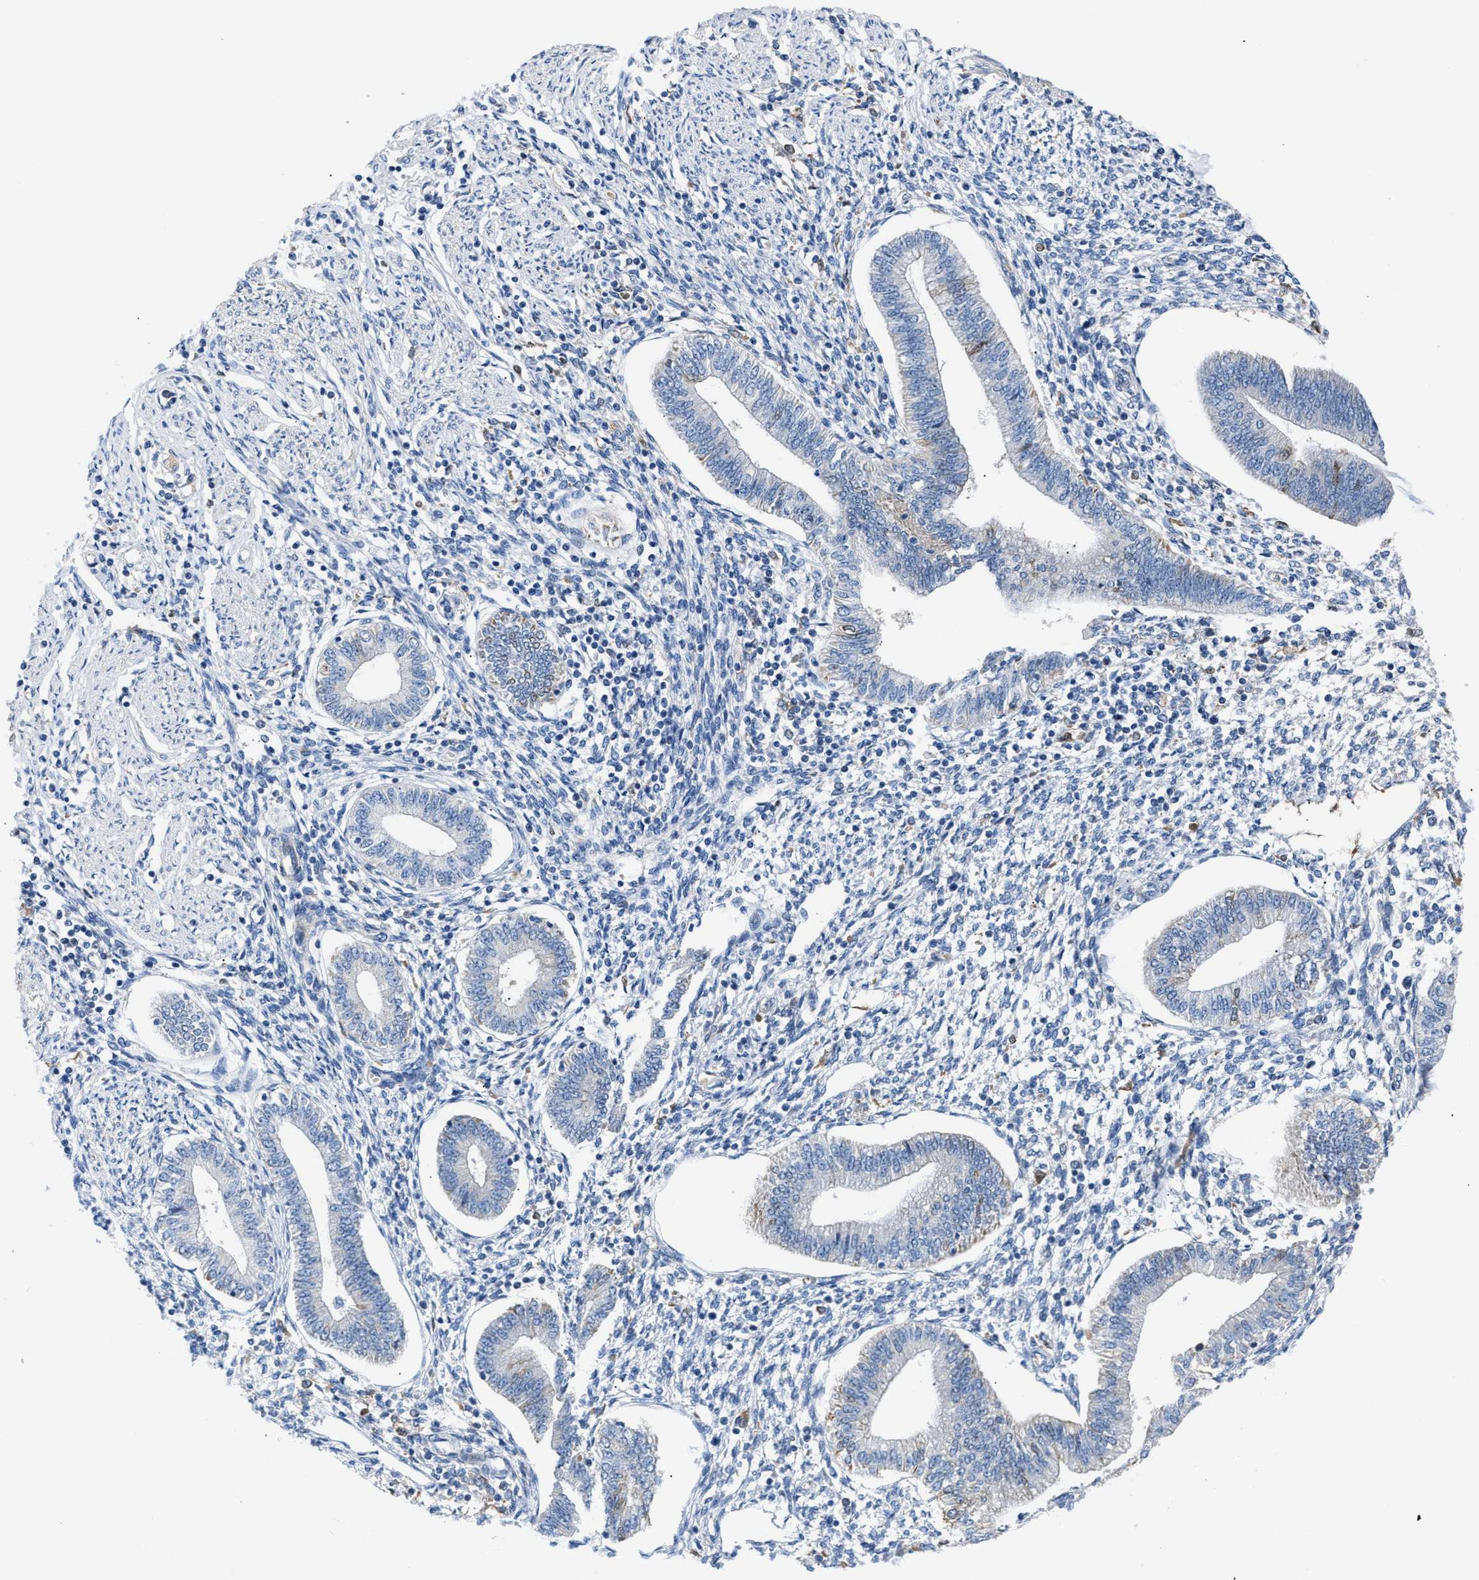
{"staining": {"intensity": "moderate", "quantity": "<25%", "location": "cytoplasmic/membranous"}, "tissue": "endometrium", "cell_type": "Cells in endometrial stroma", "image_type": "normal", "snomed": [{"axis": "morphology", "description": "Normal tissue, NOS"}, {"axis": "topography", "description": "Endometrium"}], "caption": "Protein analysis of unremarkable endometrium reveals moderate cytoplasmic/membranous staining in approximately <25% of cells in endometrial stroma.", "gene": "TFPI", "patient": {"sex": "female", "age": 50}}